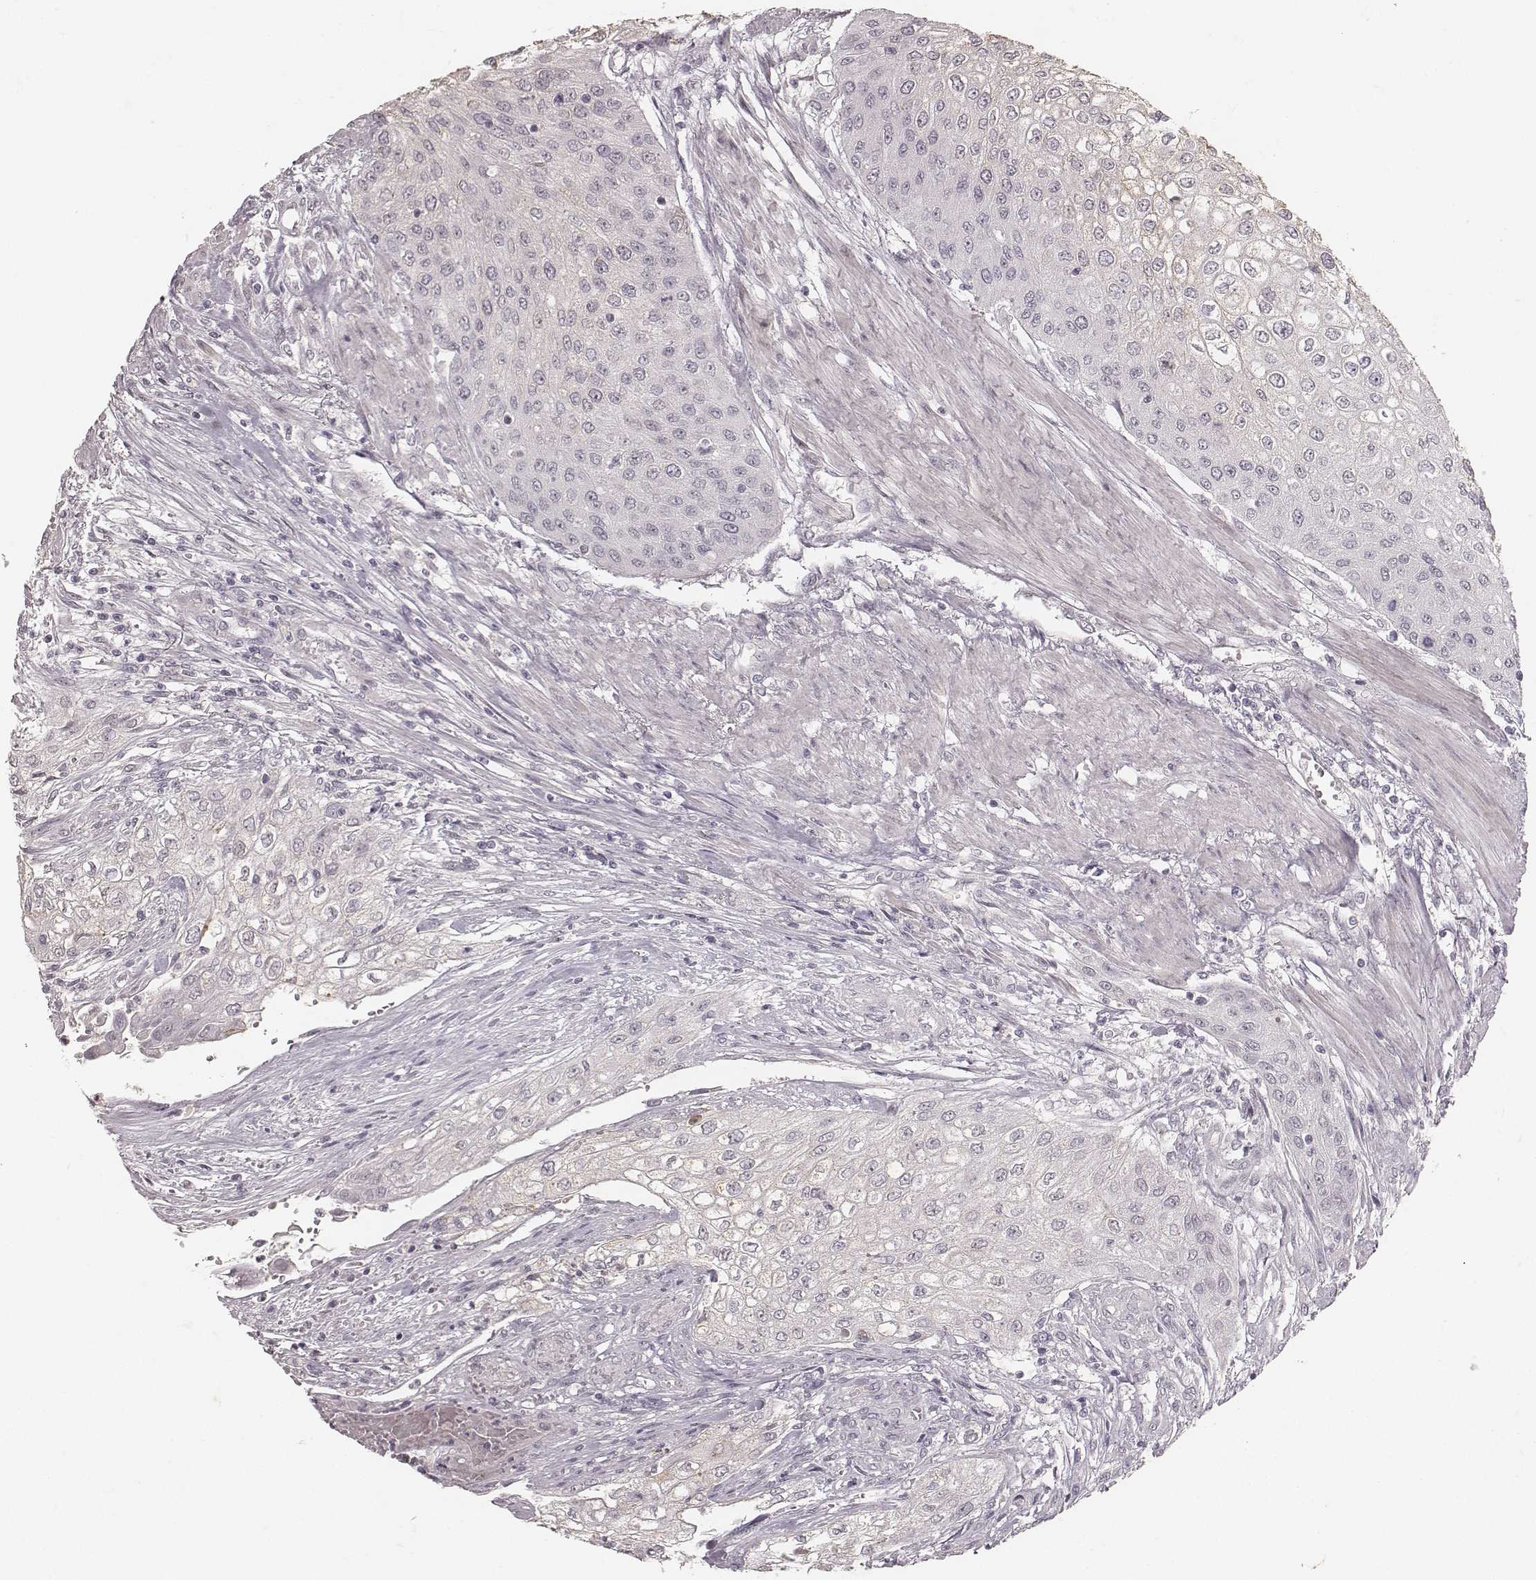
{"staining": {"intensity": "negative", "quantity": "none", "location": "none"}, "tissue": "urothelial cancer", "cell_type": "Tumor cells", "image_type": "cancer", "snomed": [{"axis": "morphology", "description": "Urothelial carcinoma, High grade"}, {"axis": "topography", "description": "Urinary bladder"}], "caption": "DAB (3,3'-diaminobenzidine) immunohistochemical staining of urothelial cancer demonstrates no significant positivity in tumor cells. (Brightfield microscopy of DAB IHC at high magnification).", "gene": "MADCAM1", "patient": {"sex": "male", "age": 62}}